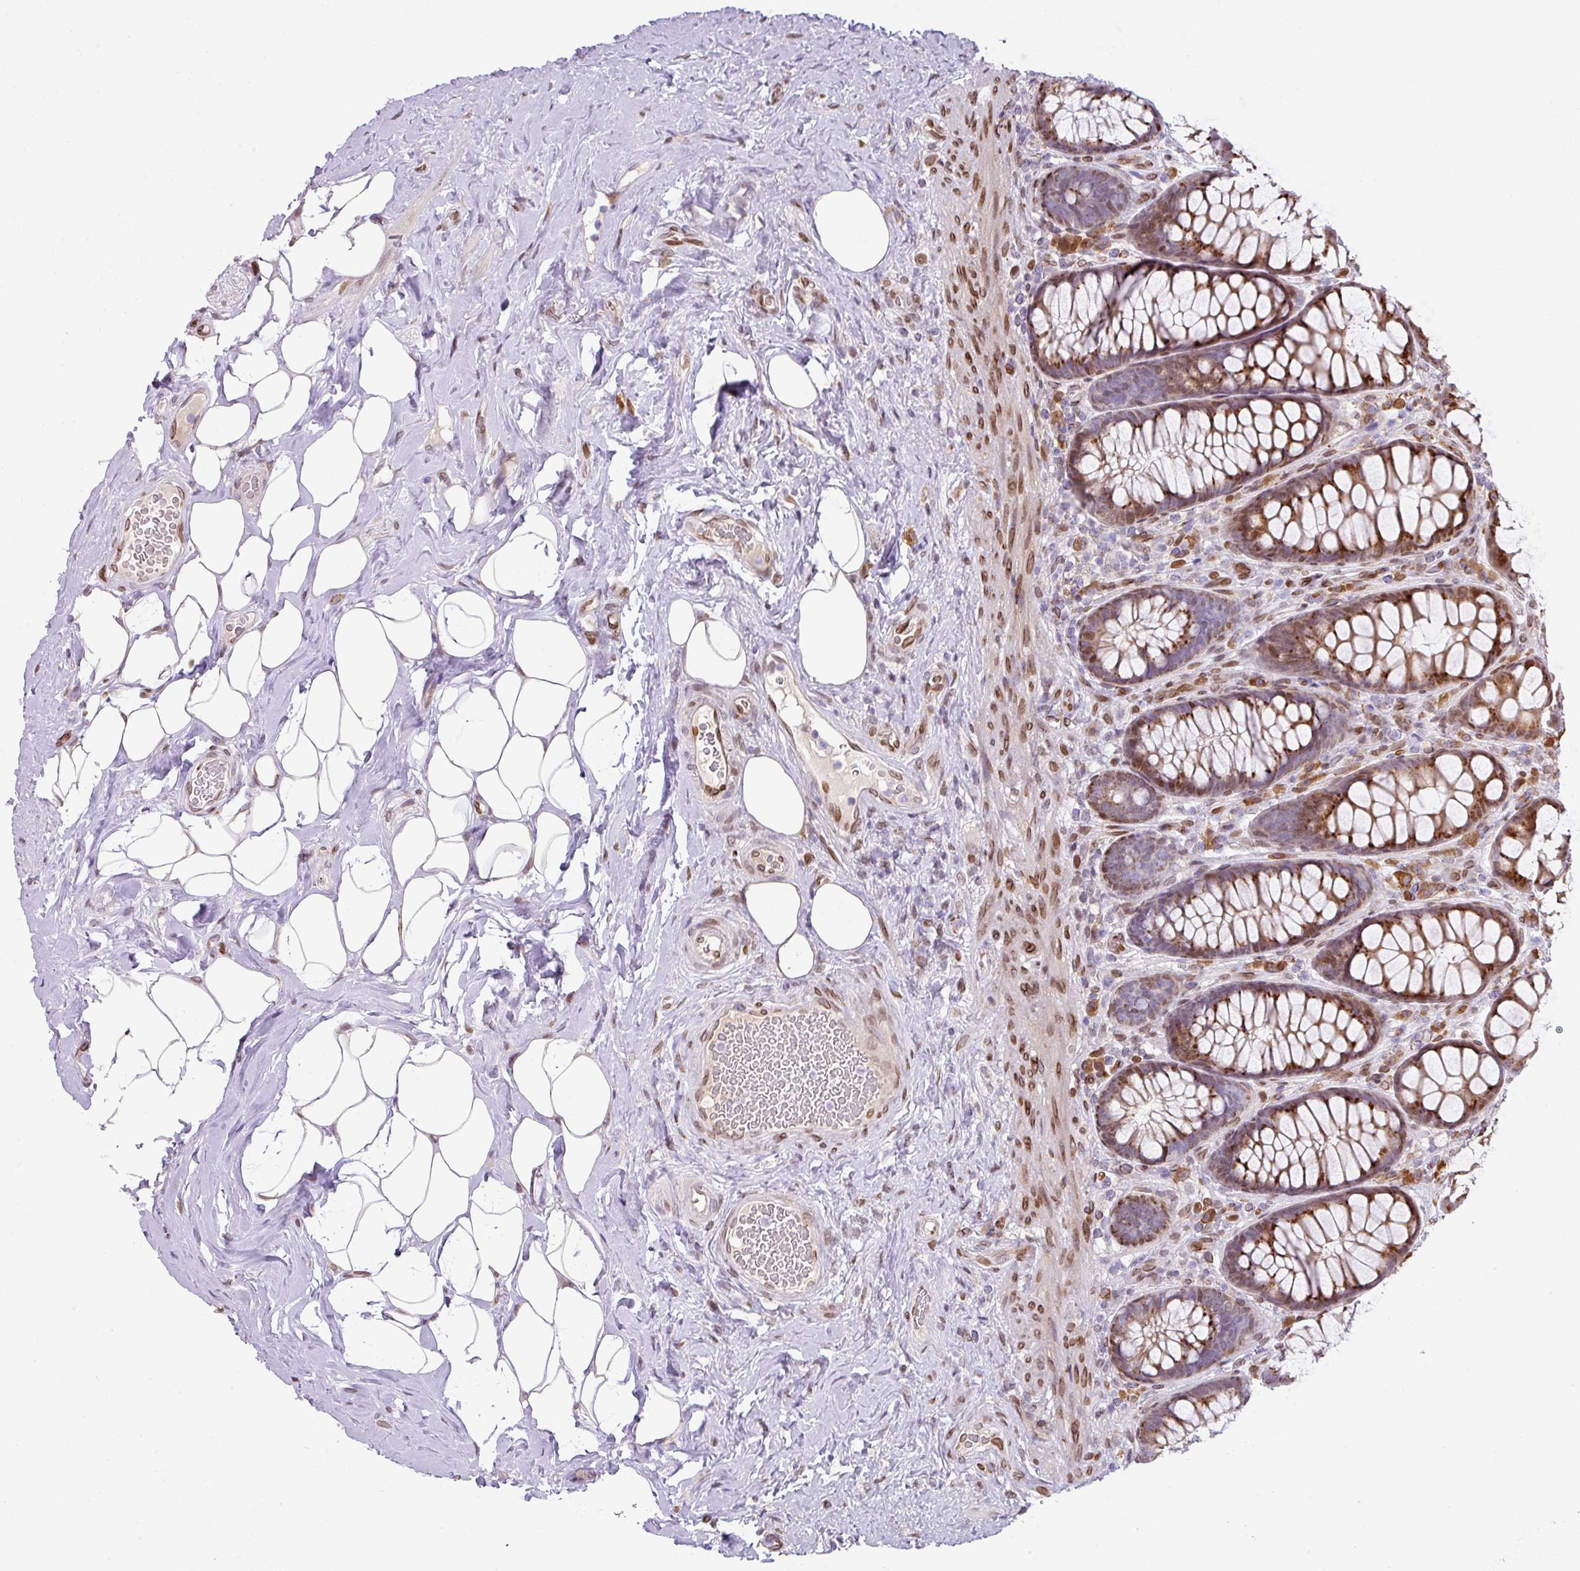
{"staining": {"intensity": "moderate", "quantity": ">75%", "location": "cytoplasmic/membranous,nuclear"}, "tissue": "rectum", "cell_type": "Glandular cells", "image_type": "normal", "snomed": [{"axis": "morphology", "description": "Normal tissue, NOS"}, {"axis": "topography", "description": "Rectum"}], "caption": "Immunohistochemistry (IHC) (DAB) staining of benign human rectum demonstrates moderate cytoplasmic/membranous,nuclear protein staining in about >75% of glandular cells.", "gene": "PLK1", "patient": {"sex": "female", "age": 67}}